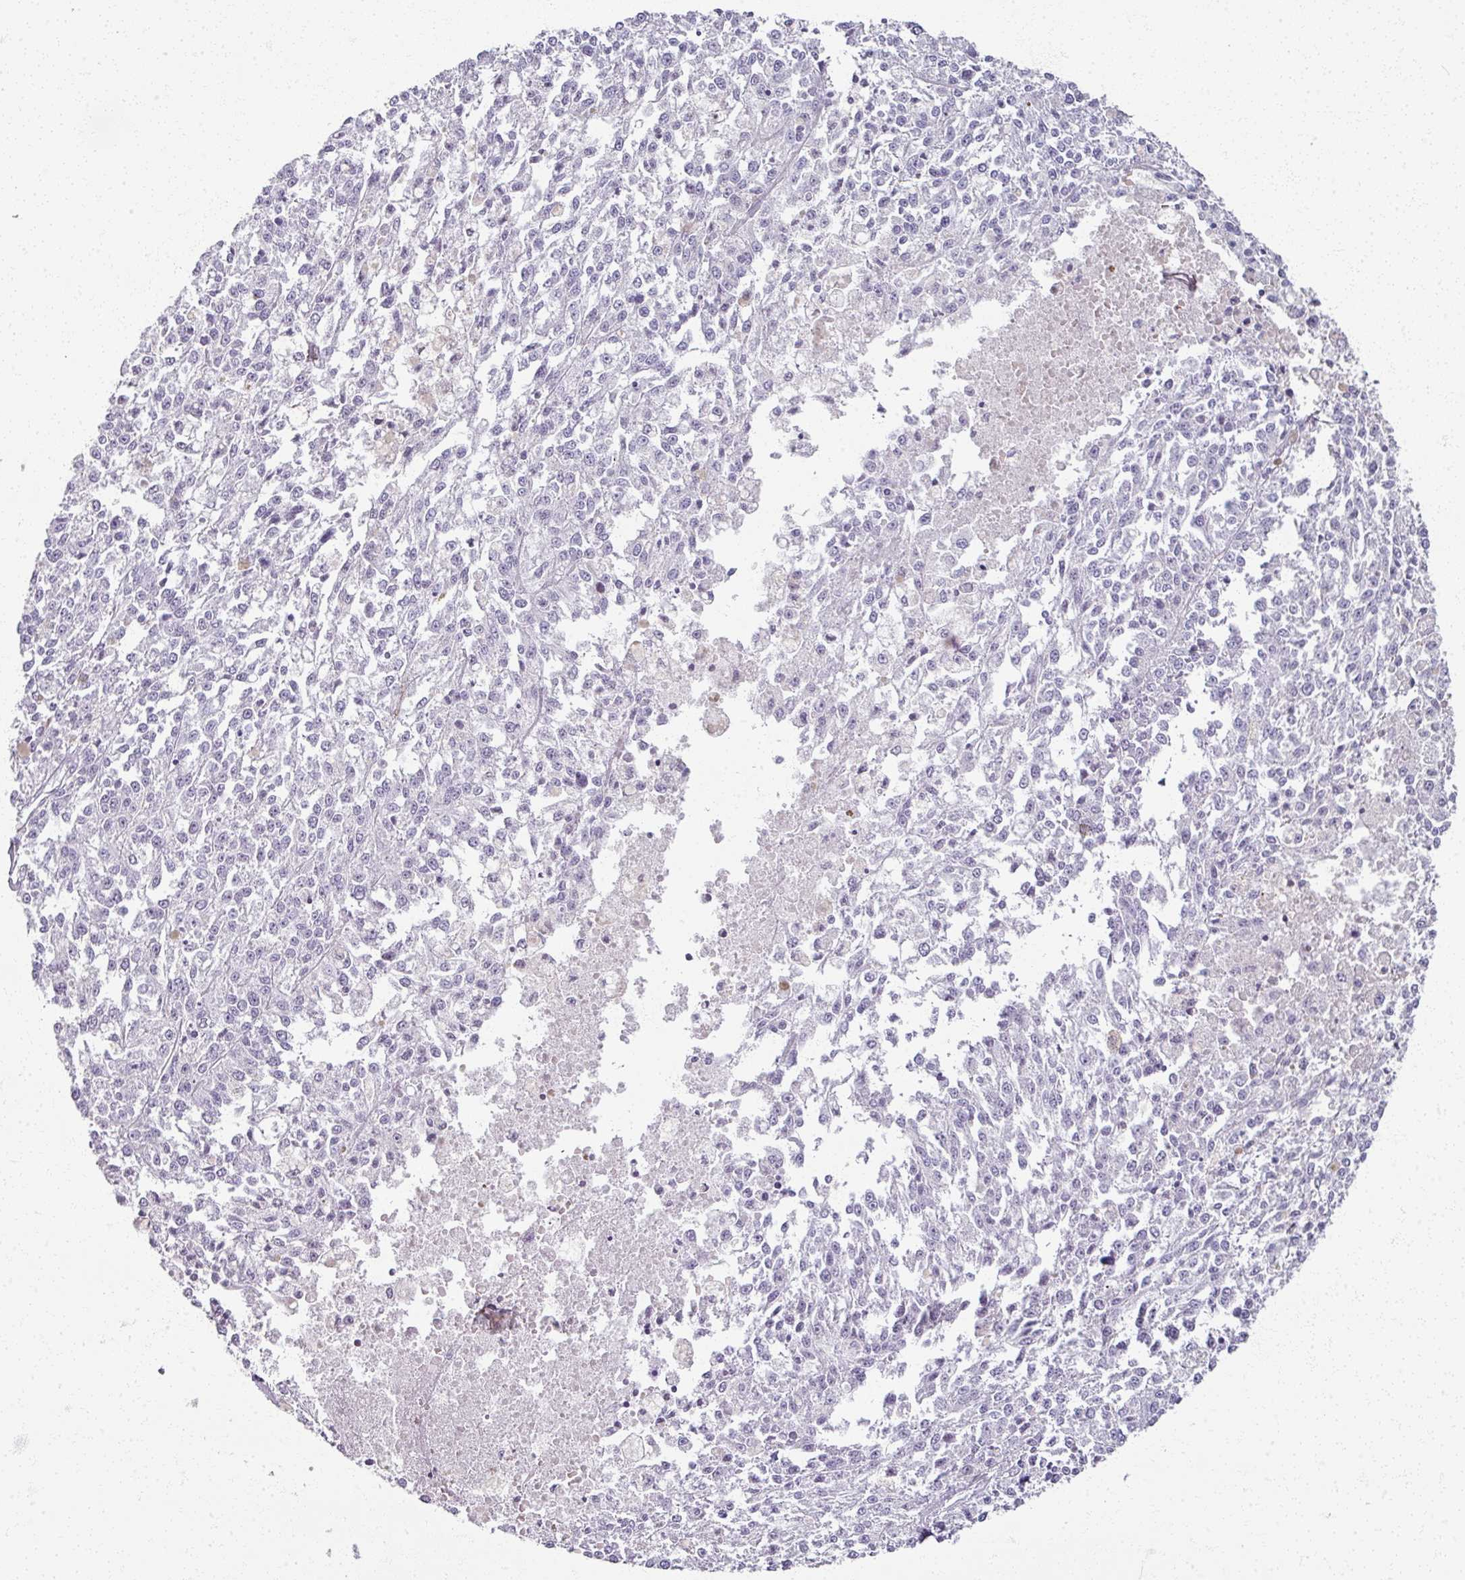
{"staining": {"intensity": "negative", "quantity": "none", "location": "none"}, "tissue": "melanoma", "cell_type": "Tumor cells", "image_type": "cancer", "snomed": [{"axis": "morphology", "description": "Malignant melanoma, NOS"}, {"axis": "topography", "description": "Skin"}], "caption": "A photomicrograph of melanoma stained for a protein displays no brown staining in tumor cells. (Brightfield microscopy of DAB immunohistochemistry at high magnification).", "gene": "RFPL2", "patient": {"sex": "female", "age": 64}}